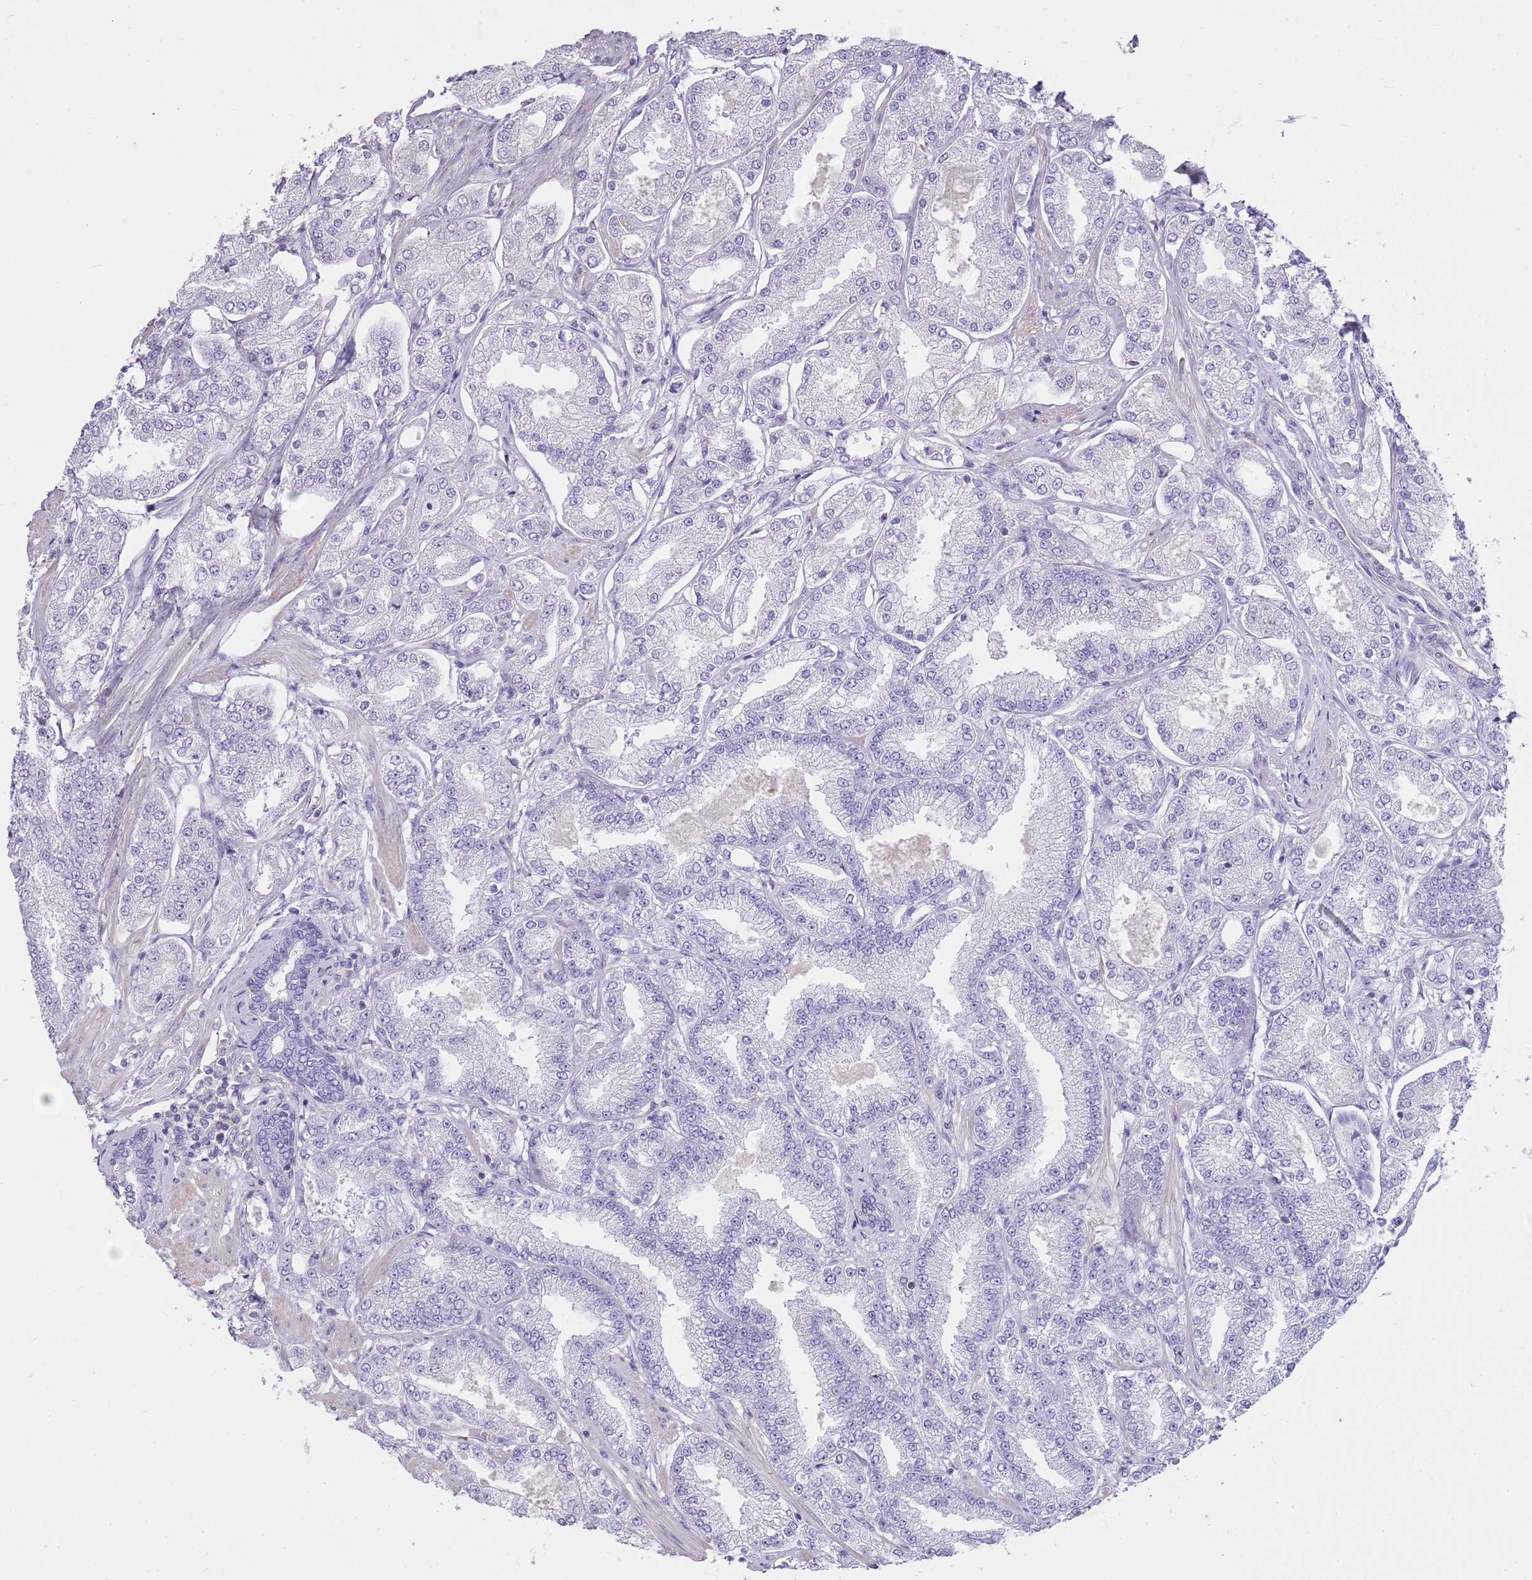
{"staining": {"intensity": "negative", "quantity": "none", "location": "none"}, "tissue": "prostate cancer", "cell_type": "Tumor cells", "image_type": "cancer", "snomed": [{"axis": "morphology", "description": "Adenocarcinoma, High grade"}, {"axis": "topography", "description": "Prostate"}], "caption": "The image displays no significant staining in tumor cells of prostate cancer (adenocarcinoma (high-grade)).", "gene": "CNPPD1", "patient": {"sex": "male", "age": 69}}